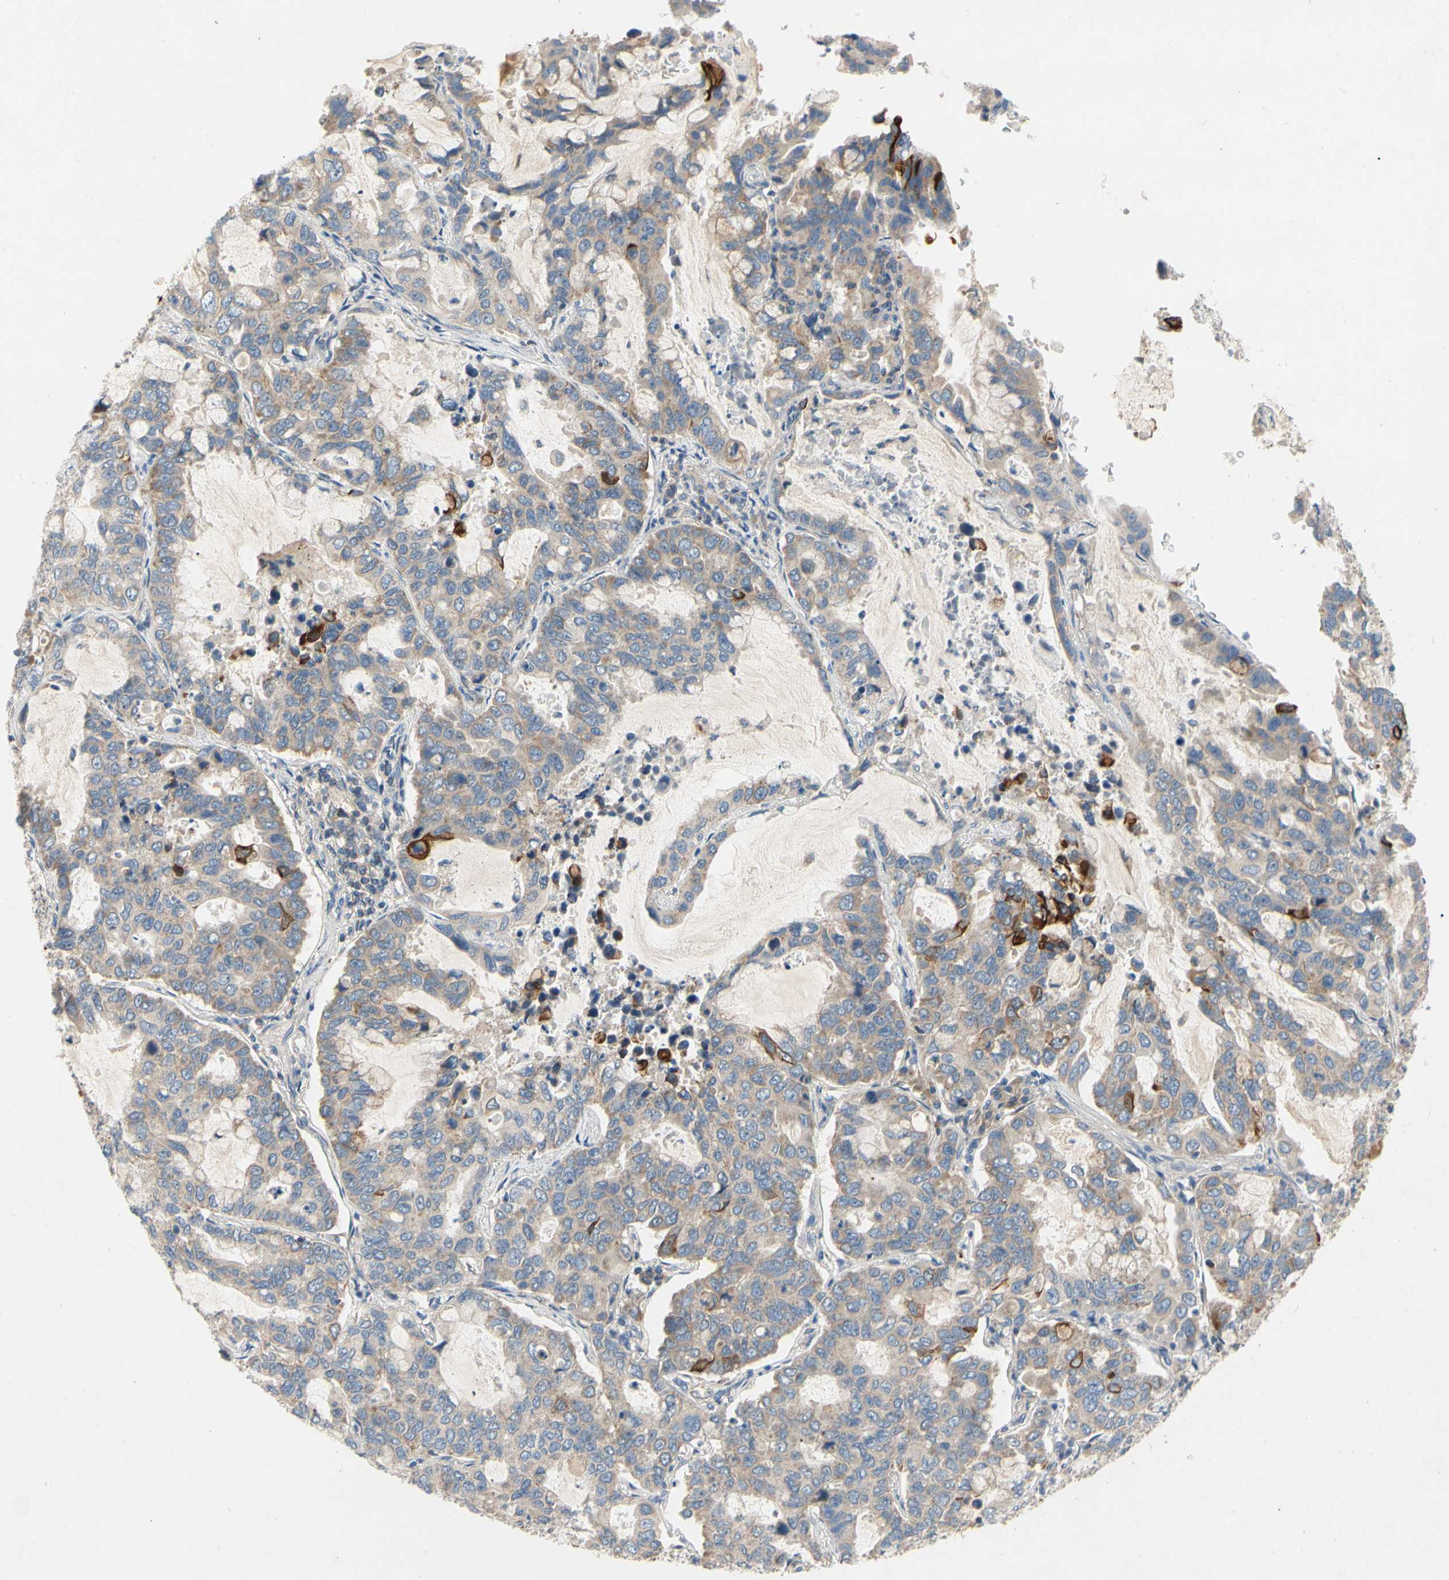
{"staining": {"intensity": "strong", "quantity": "<25%", "location": "cytoplasmic/membranous"}, "tissue": "lung cancer", "cell_type": "Tumor cells", "image_type": "cancer", "snomed": [{"axis": "morphology", "description": "Adenocarcinoma, NOS"}, {"axis": "topography", "description": "Lung"}], "caption": "The micrograph reveals a brown stain indicating the presence of a protein in the cytoplasmic/membranous of tumor cells in adenocarcinoma (lung).", "gene": "KLHDC8B", "patient": {"sex": "male", "age": 64}}